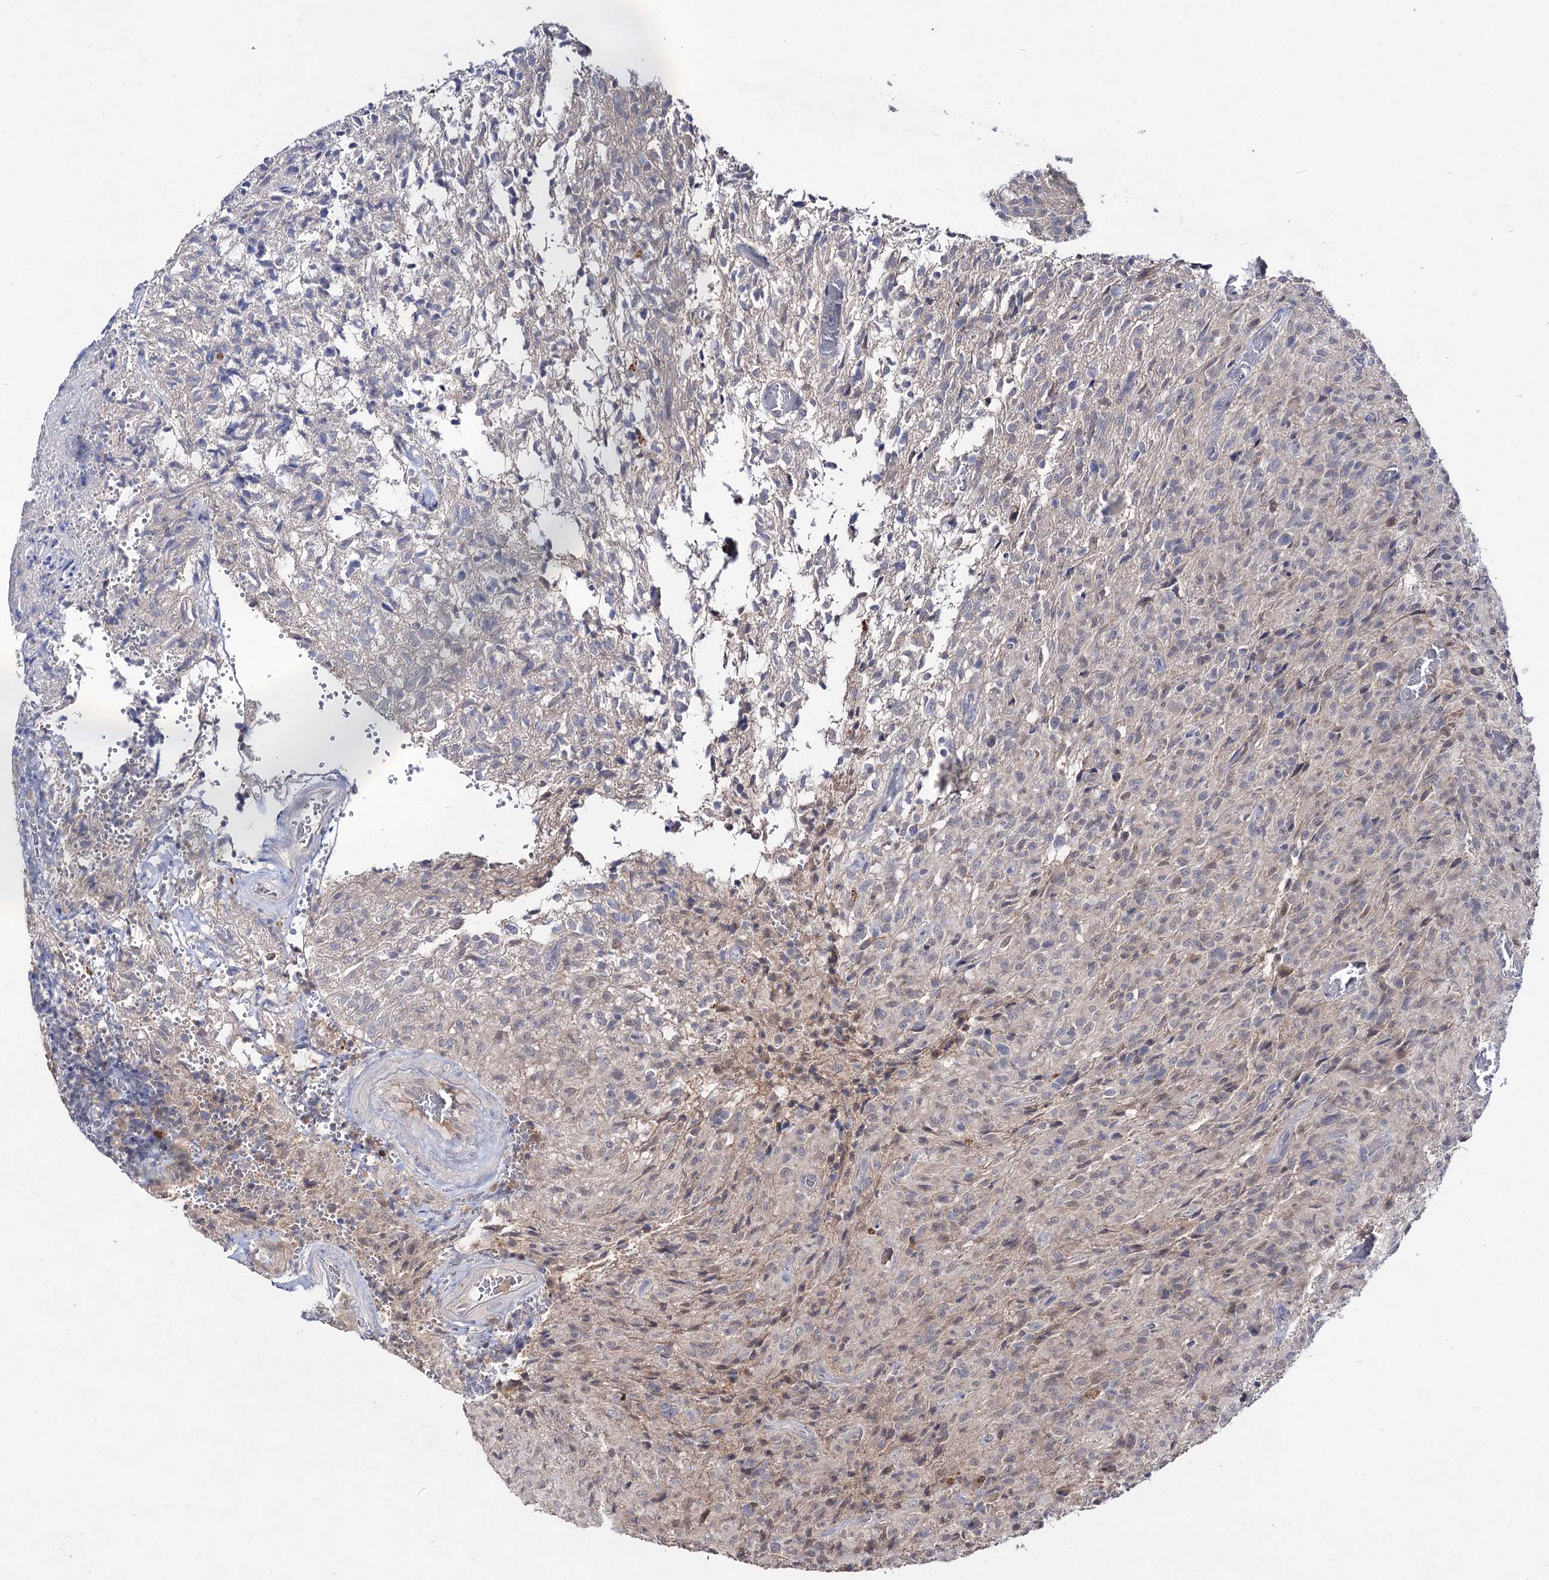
{"staining": {"intensity": "negative", "quantity": "none", "location": "none"}, "tissue": "glioma", "cell_type": "Tumor cells", "image_type": "cancer", "snomed": [{"axis": "morphology", "description": "Glioma, malignant, High grade"}, {"axis": "topography", "description": "Brain"}], "caption": "A histopathology image of human high-grade glioma (malignant) is negative for staining in tumor cells.", "gene": "ACTR6", "patient": {"sex": "female", "age": 57}}